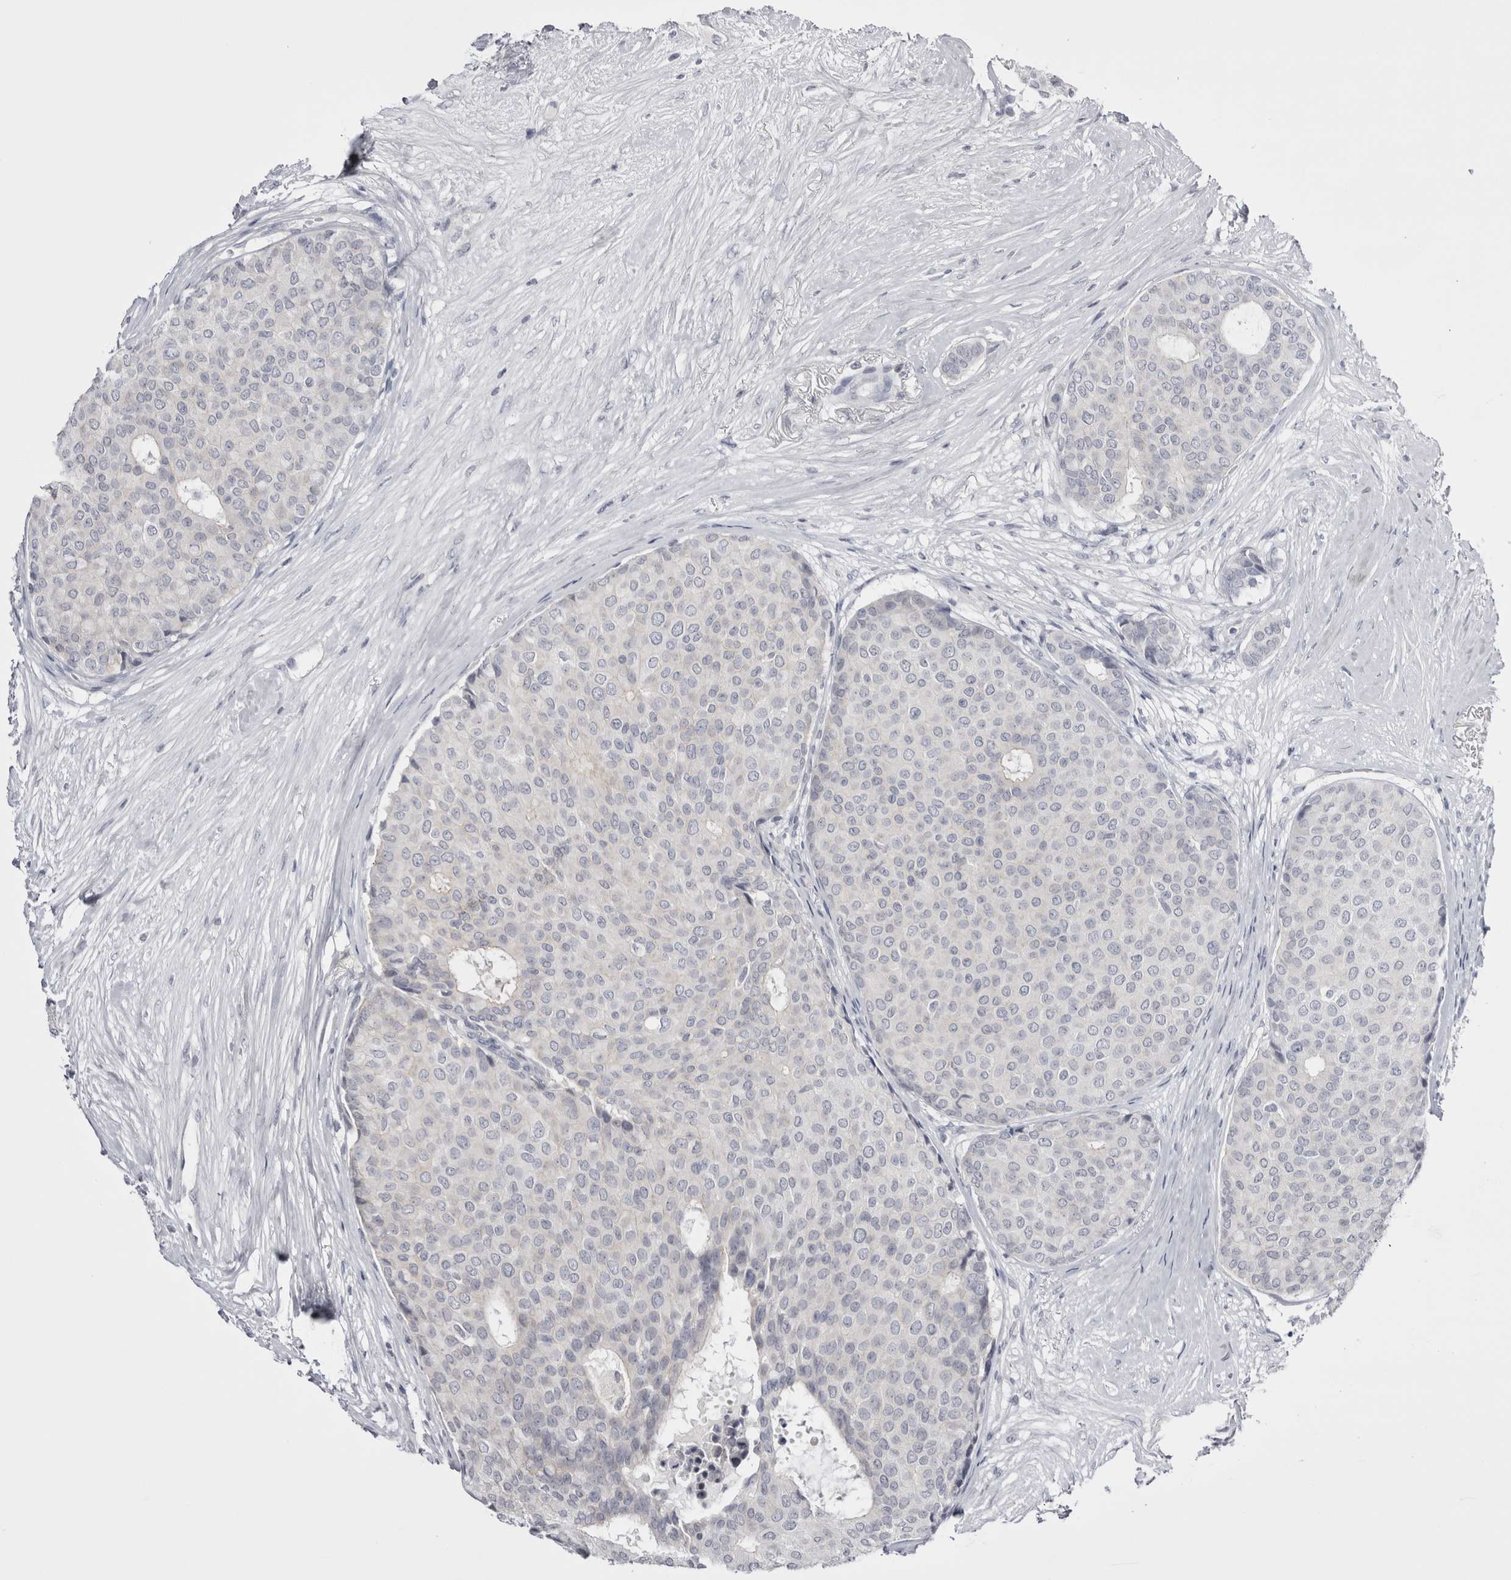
{"staining": {"intensity": "negative", "quantity": "none", "location": "none"}, "tissue": "breast cancer", "cell_type": "Tumor cells", "image_type": "cancer", "snomed": [{"axis": "morphology", "description": "Duct carcinoma"}, {"axis": "topography", "description": "Breast"}], "caption": "DAB immunohistochemical staining of human breast cancer (invasive ductal carcinoma) demonstrates no significant staining in tumor cells.", "gene": "FNDC8", "patient": {"sex": "female", "age": 75}}